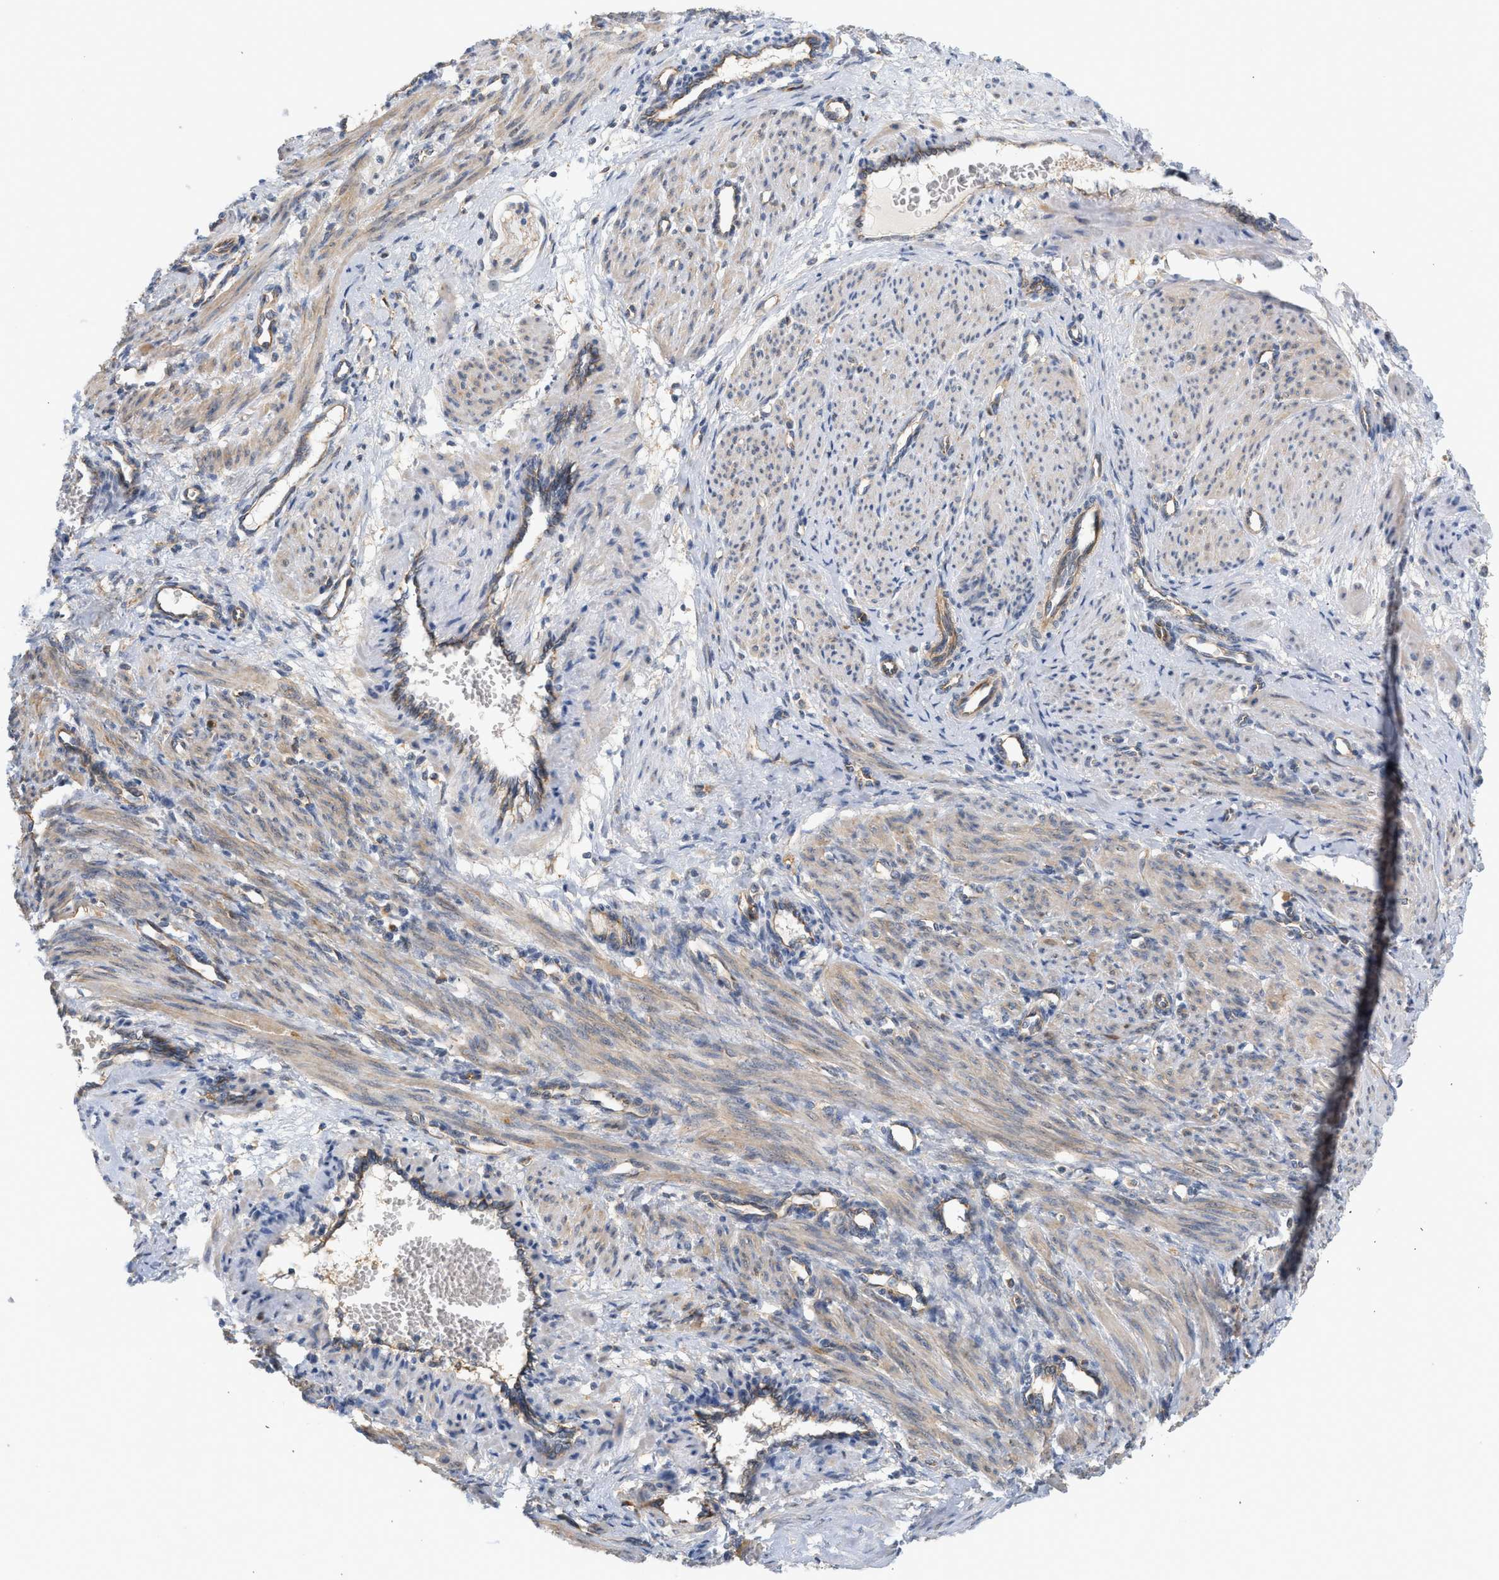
{"staining": {"intensity": "weak", "quantity": "25%-75%", "location": "cytoplasmic/membranous"}, "tissue": "smooth muscle", "cell_type": "Smooth muscle cells", "image_type": "normal", "snomed": [{"axis": "morphology", "description": "Normal tissue, NOS"}, {"axis": "topography", "description": "Endometrium"}], "caption": "Immunohistochemical staining of benign human smooth muscle exhibits low levels of weak cytoplasmic/membranous positivity in about 25%-75% of smooth muscle cells. The staining was performed using DAB (3,3'-diaminobenzidine), with brown indicating positive protein expression. Nuclei are stained blue with hematoxylin.", "gene": "CTXN1", "patient": {"sex": "female", "age": 33}}